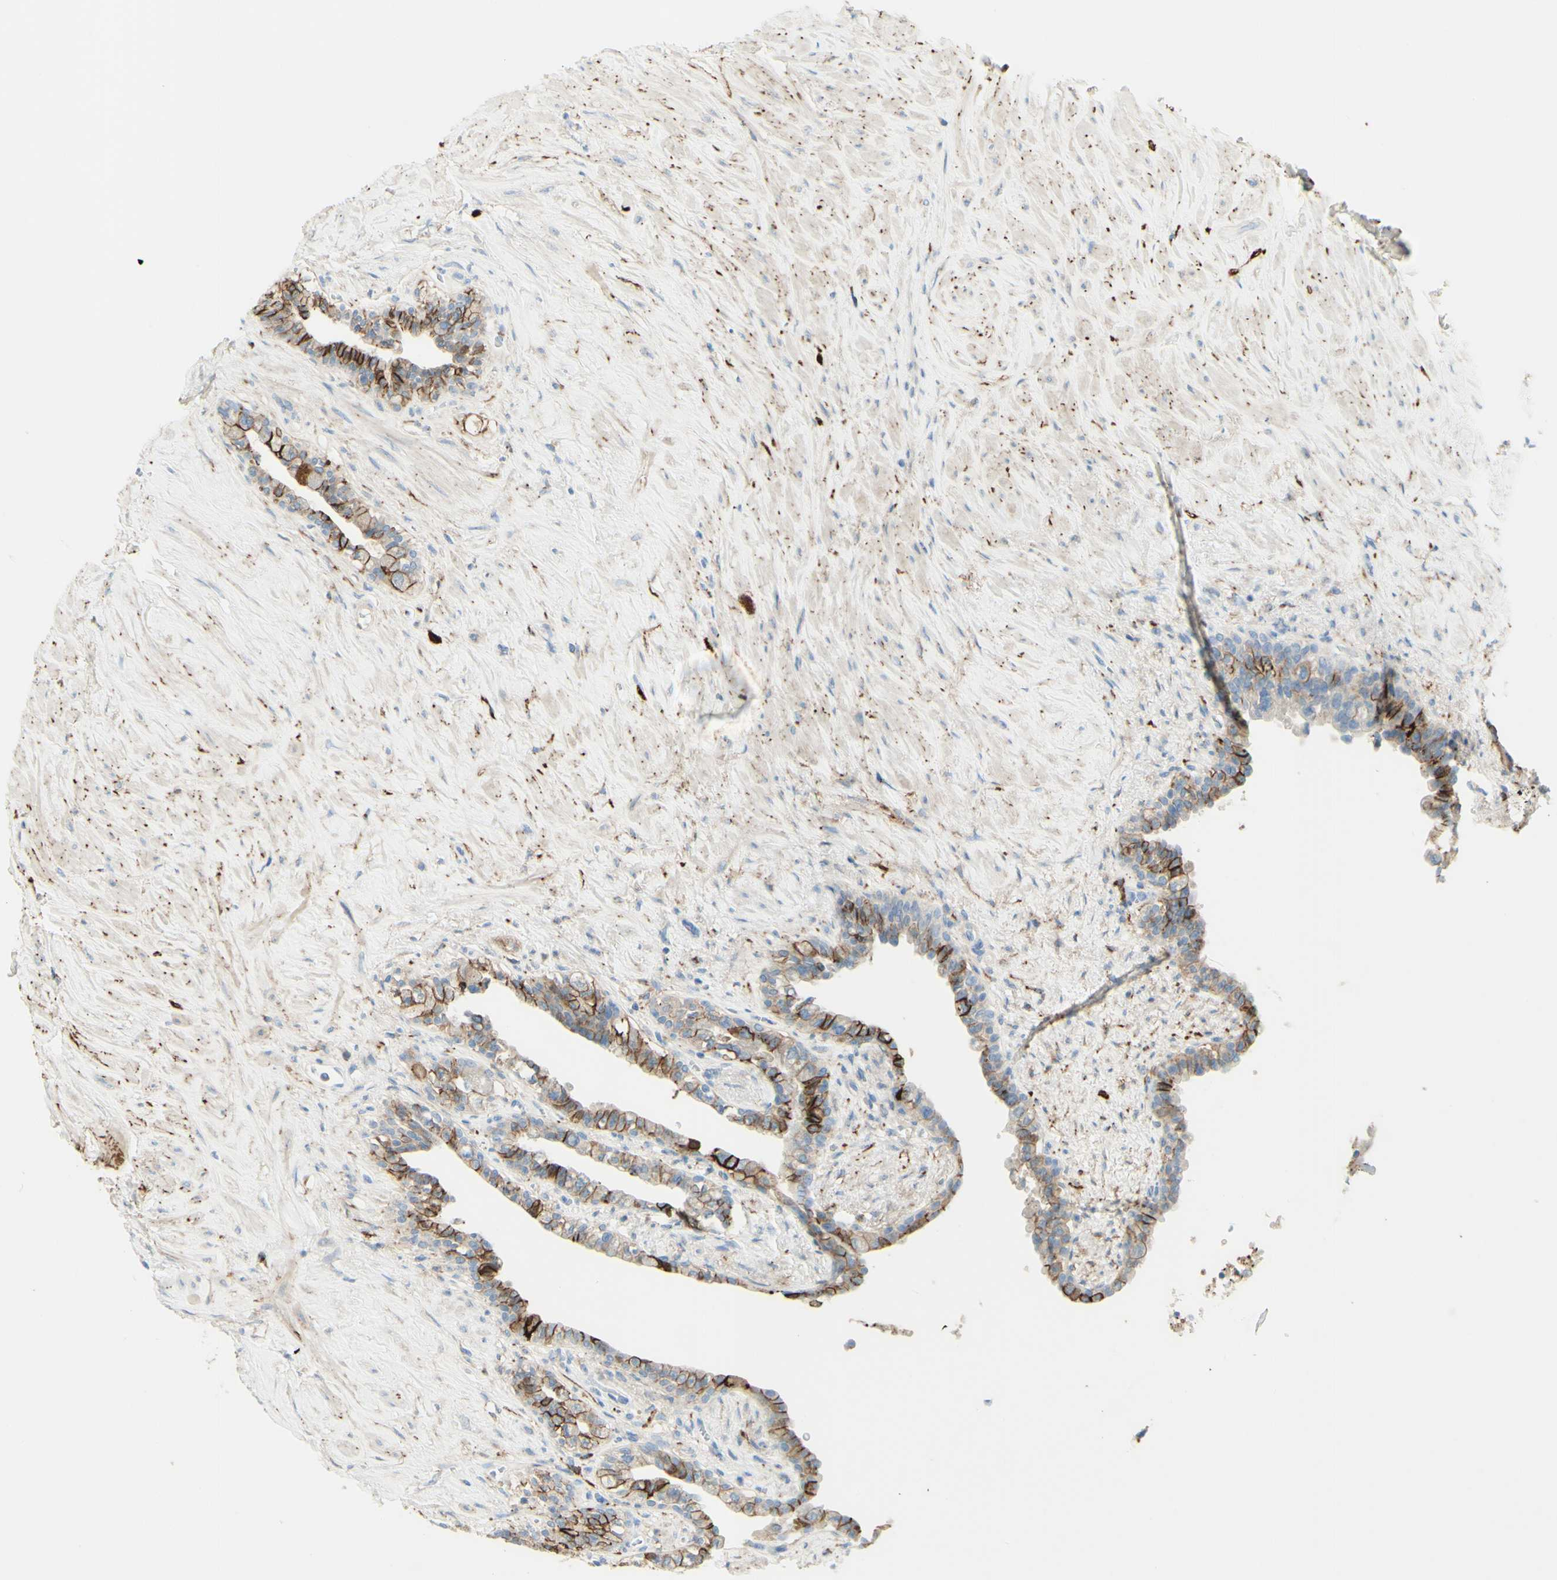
{"staining": {"intensity": "strong", "quantity": ">75%", "location": "cytoplasmic/membranous"}, "tissue": "seminal vesicle", "cell_type": "Glandular cells", "image_type": "normal", "snomed": [{"axis": "morphology", "description": "Normal tissue, NOS"}, {"axis": "topography", "description": "Seminal veicle"}], "caption": "A high-resolution micrograph shows immunohistochemistry (IHC) staining of unremarkable seminal vesicle, which displays strong cytoplasmic/membranous staining in about >75% of glandular cells. Nuclei are stained in blue.", "gene": "ALCAM", "patient": {"sex": "male", "age": 63}}